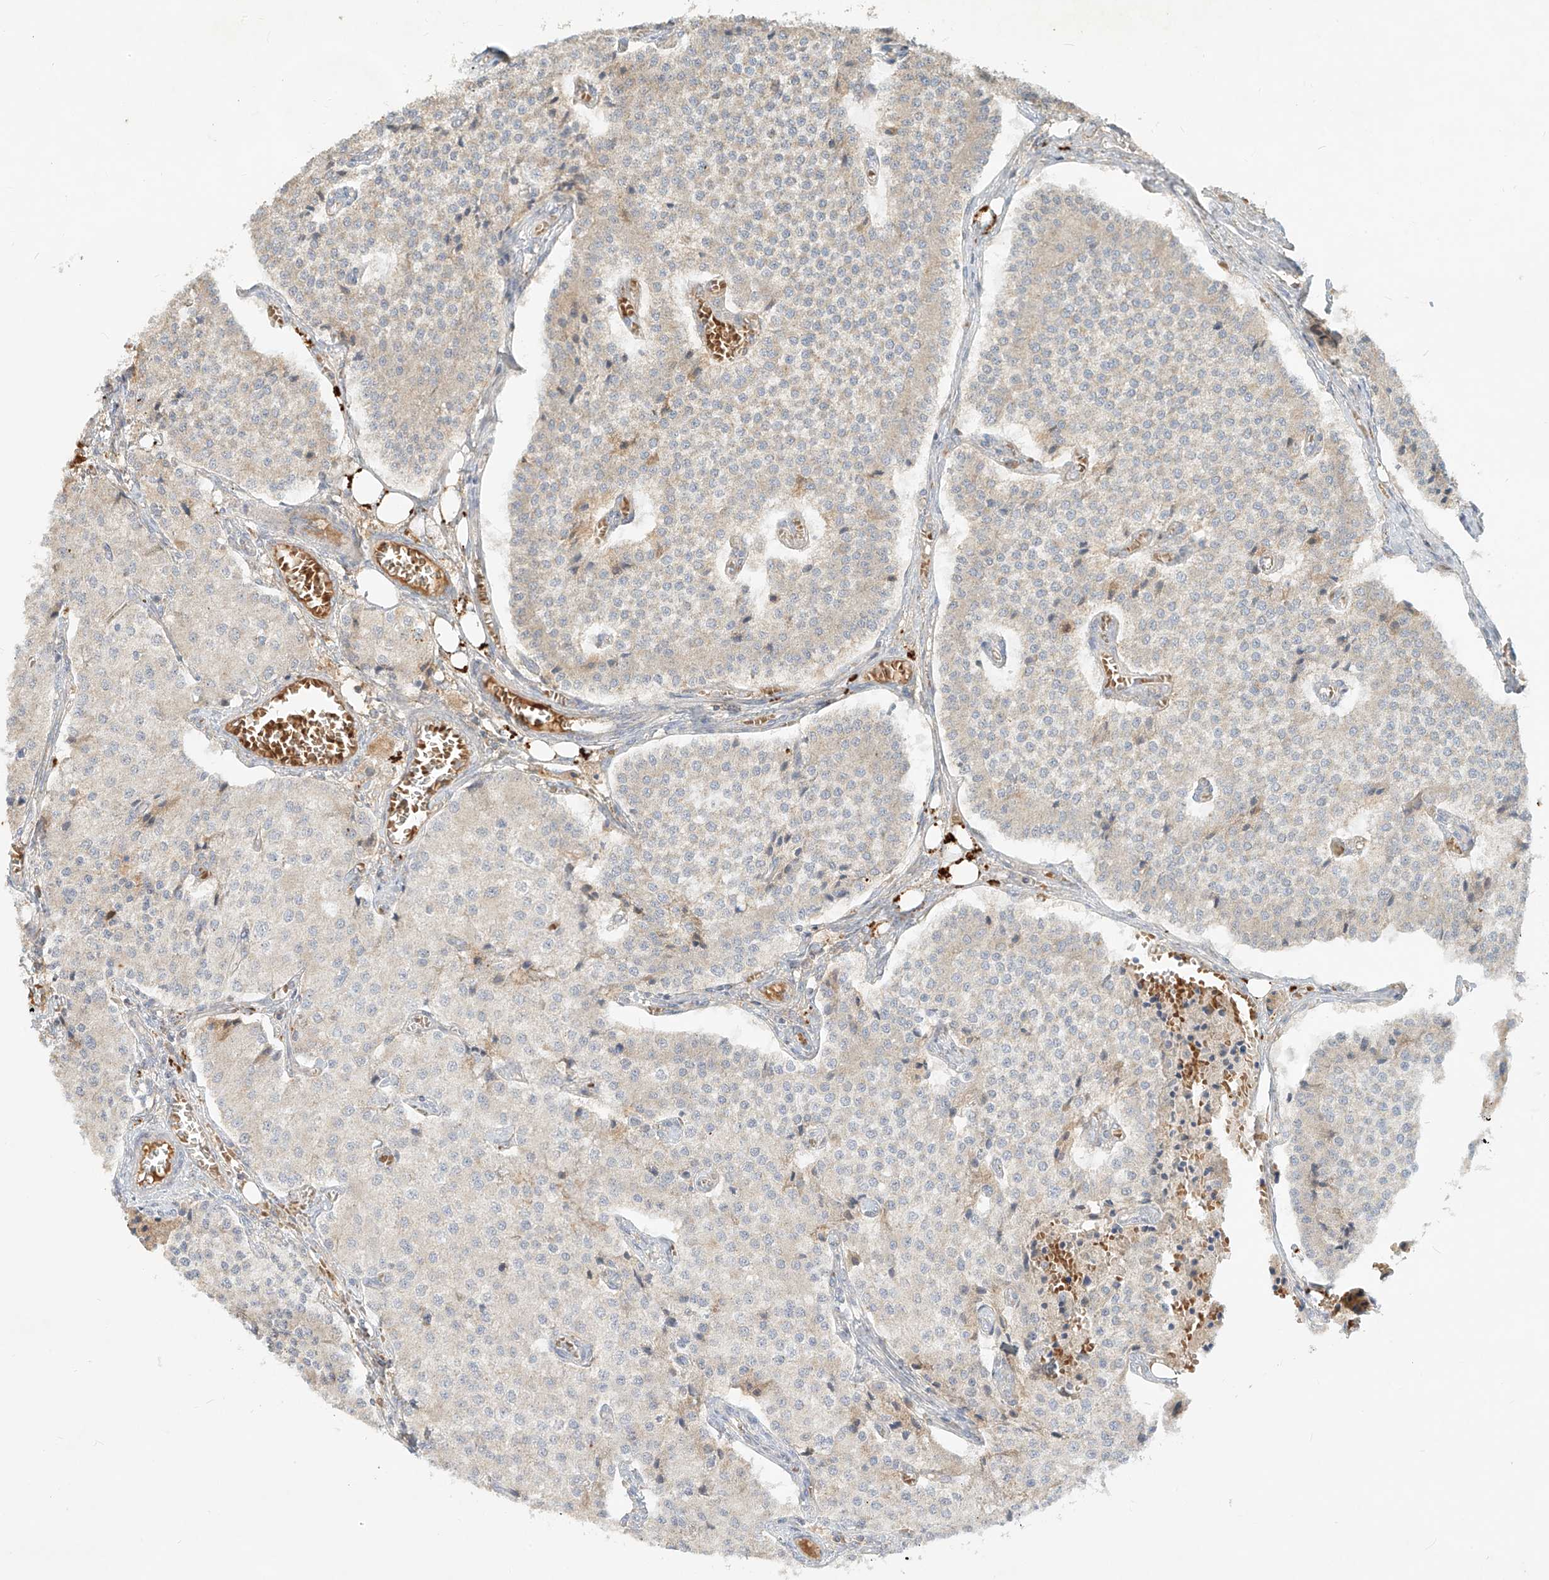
{"staining": {"intensity": "weak", "quantity": "<25%", "location": "cytoplasmic/membranous"}, "tissue": "carcinoid", "cell_type": "Tumor cells", "image_type": "cancer", "snomed": [{"axis": "morphology", "description": "Carcinoid, malignant, NOS"}, {"axis": "topography", "description": "Colon"}], "caption": "Histopathology image shows no protein positivity in tumor cells of carcinoid (malignant) tissue.", "gene": "KPNA7", "patient": {"sex": "female", "age": 52}}